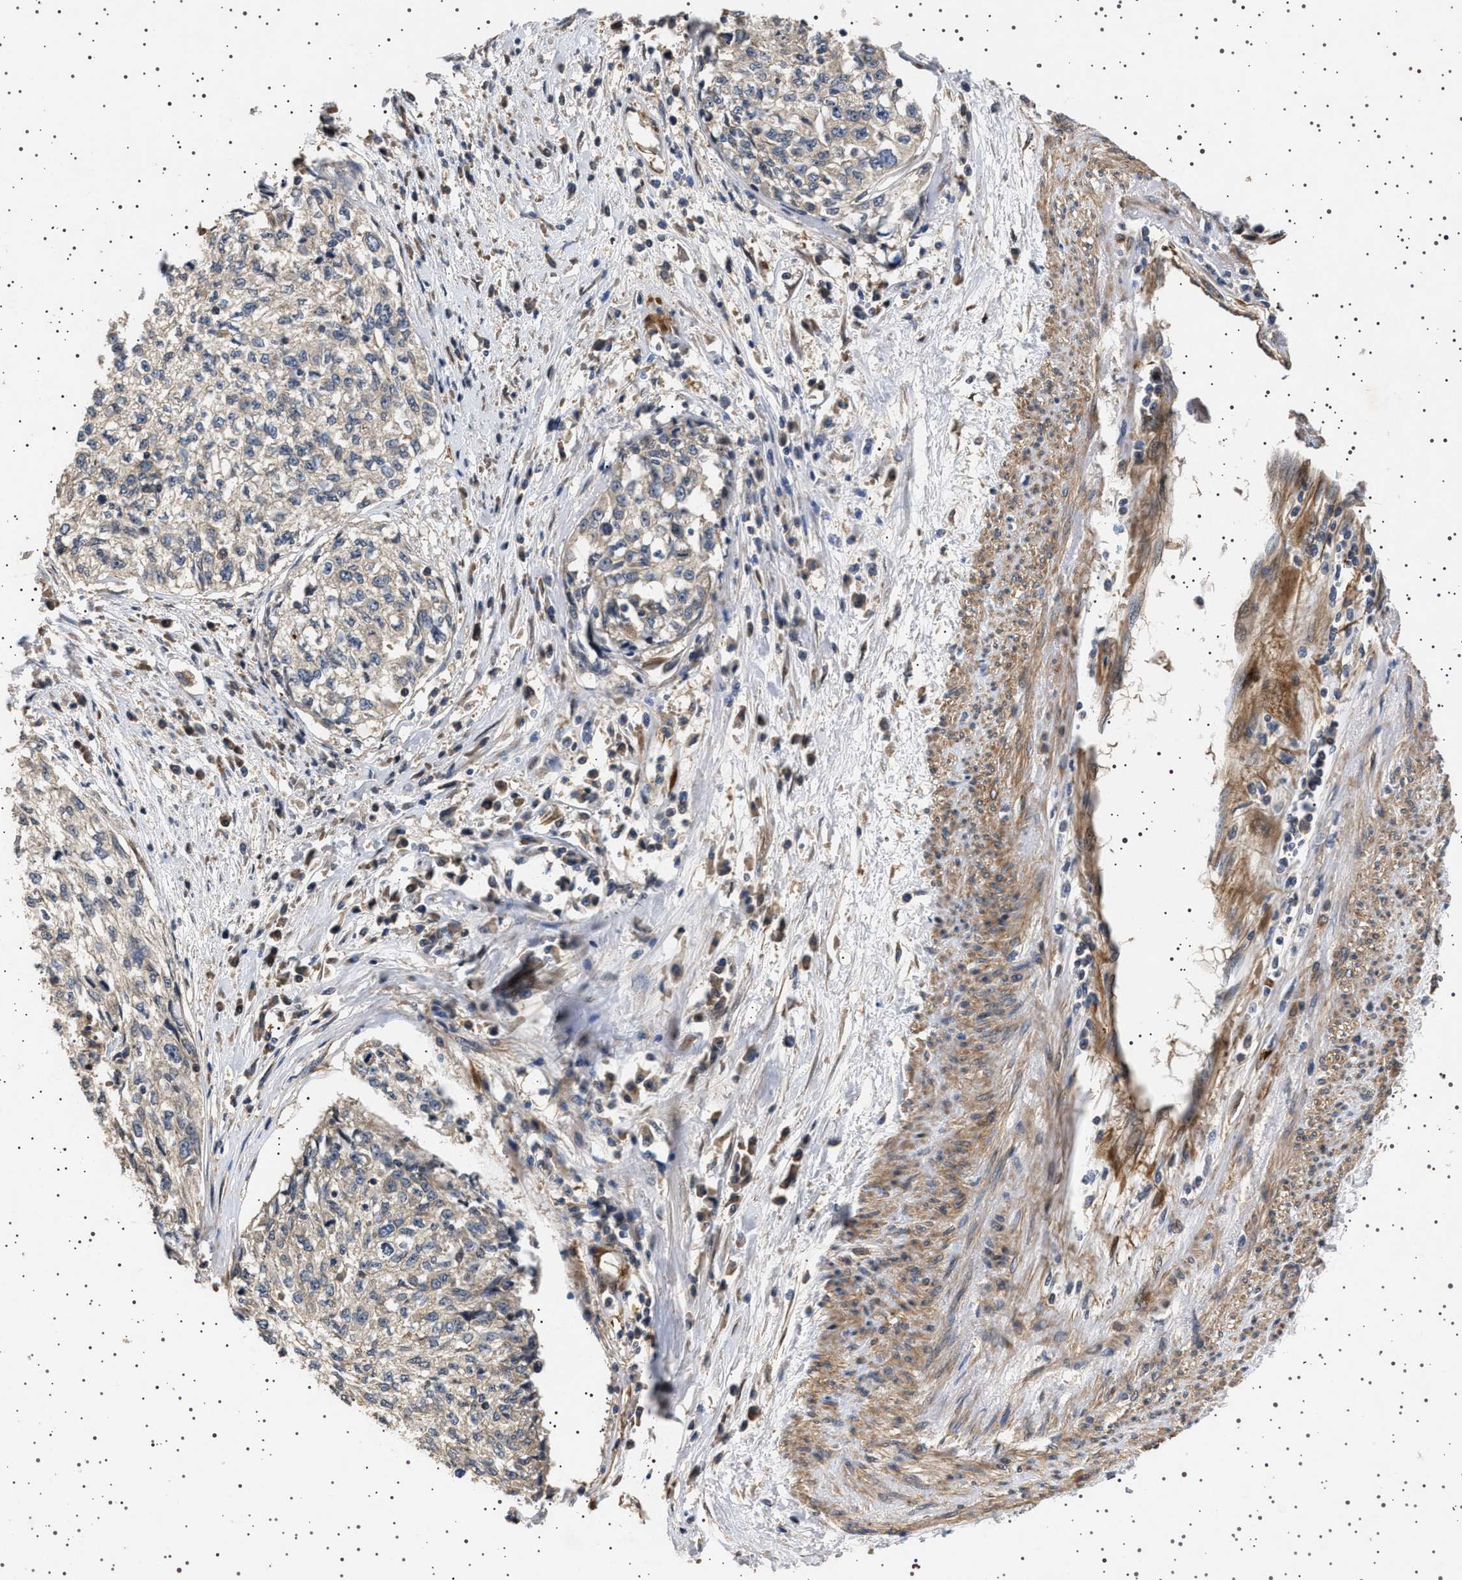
{"staining": {"intensity": "negative", "quantity": "none", "location": "none"}, "tissue": "cervical cancer", "cell_type": "Tumor cells", "image_type": "cancer", "snomed": [{"axis": "morphology", "description": "Squamous cell carcinoma, NOS"}, {"axis": "topography", "description": "Cervix"}], "caption": "This is an IHC image of human cervical cancer. There is no expression in tumor cells.", "gene": "GUCY1B1", "patient": {"sex": "female", "age": 57}}